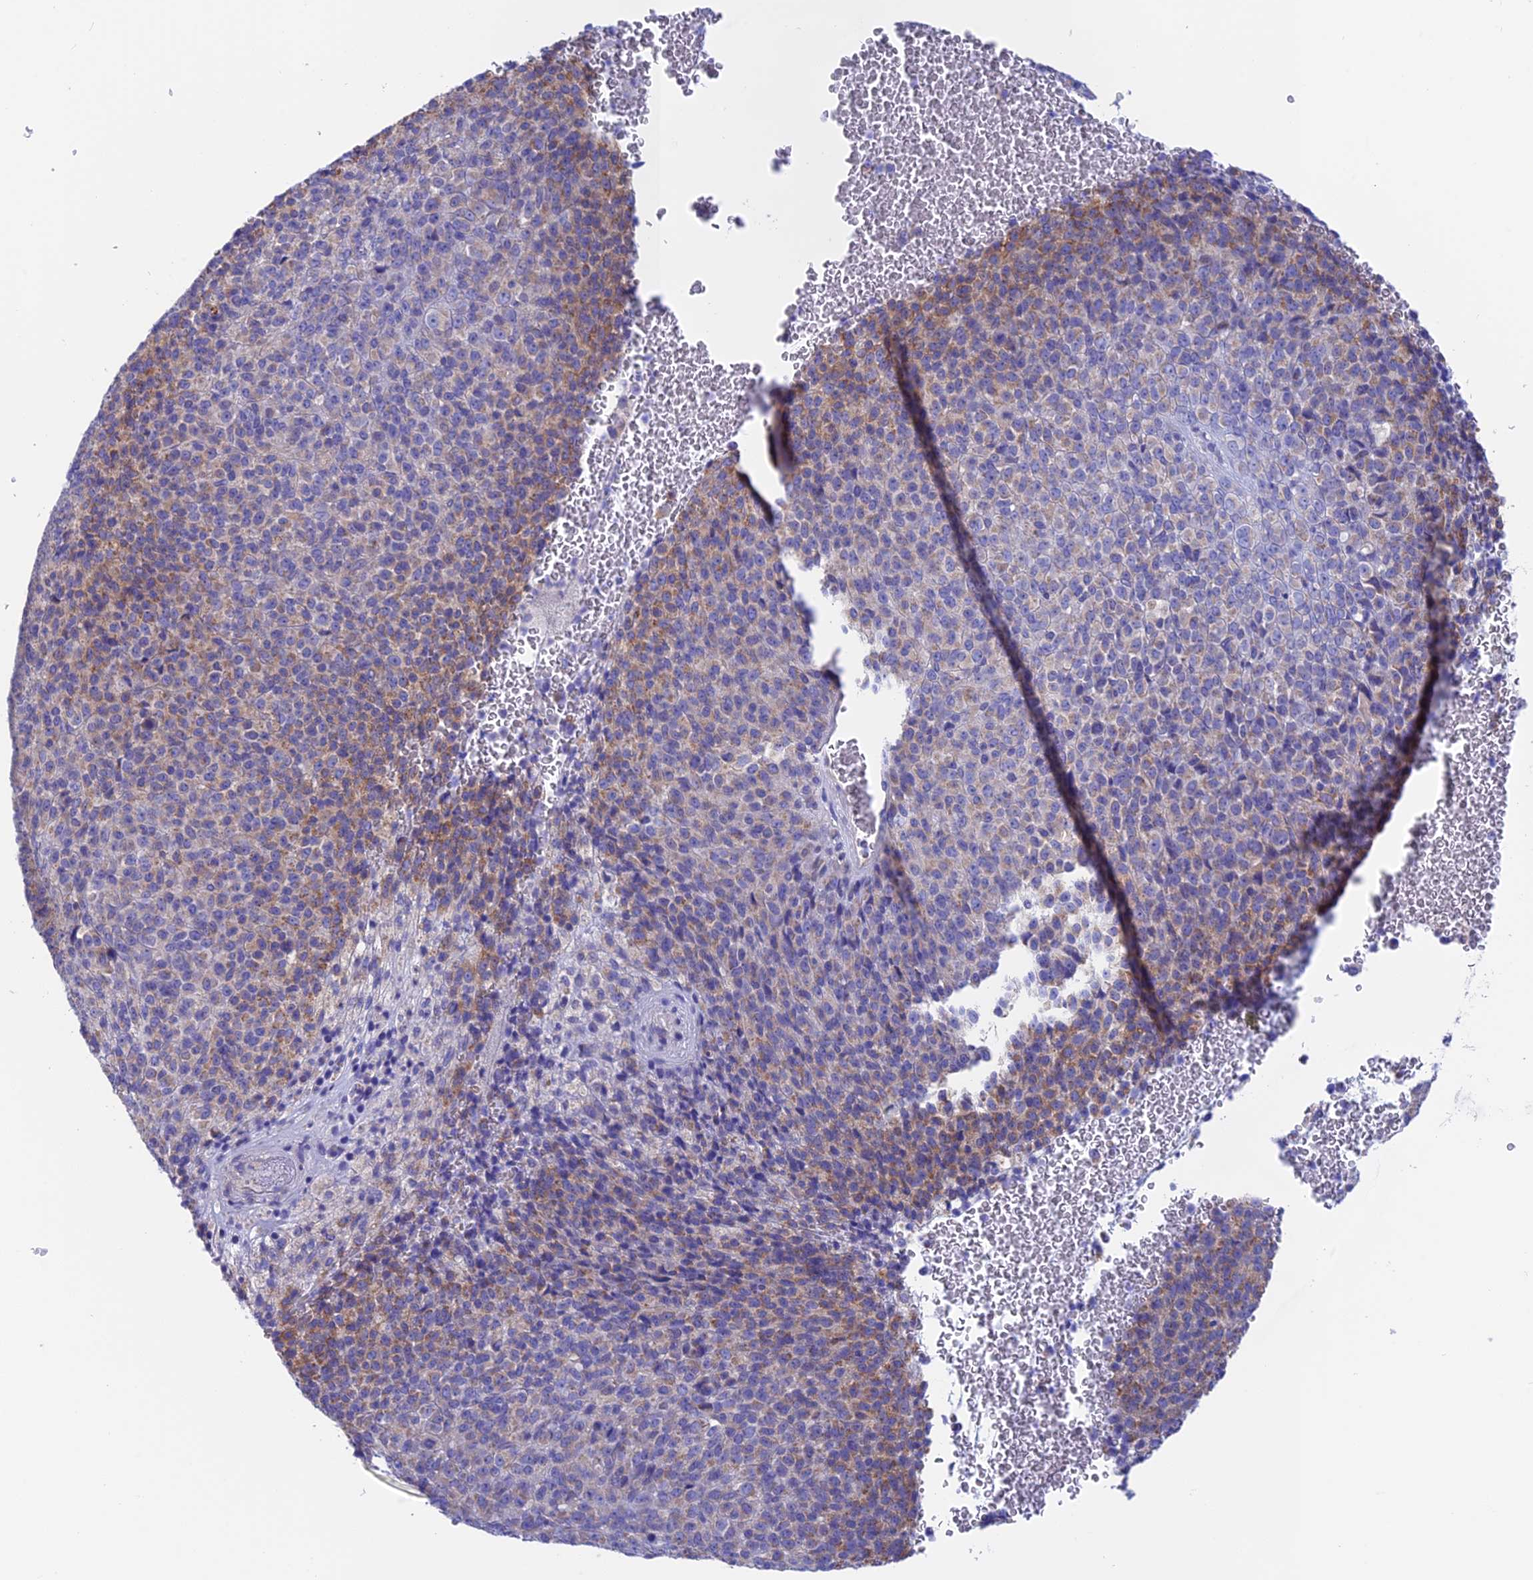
{"staining": {"intensity": "weak", "quantity": "25%-75%", "location": "cytoplasmic/membranous"}, "tissue": "melanoma", "cell_type": "Tumor cells", "image_type": "cancer", "snomed": [{"axis": "morphology", "description": "Malignant melanoma, Metastatic site"}, {"axis": "topography", "description": "Brain"}], "caption": "An image of melanoma stained for a protein demonstrates weak cytoplasmic/membranous brown staining in tumor cells. (DAB = brown stain, brightfield microscopy at high magnification).", "gene": "LZTFL1", "patient": {"sex": "female", "age": 56}}